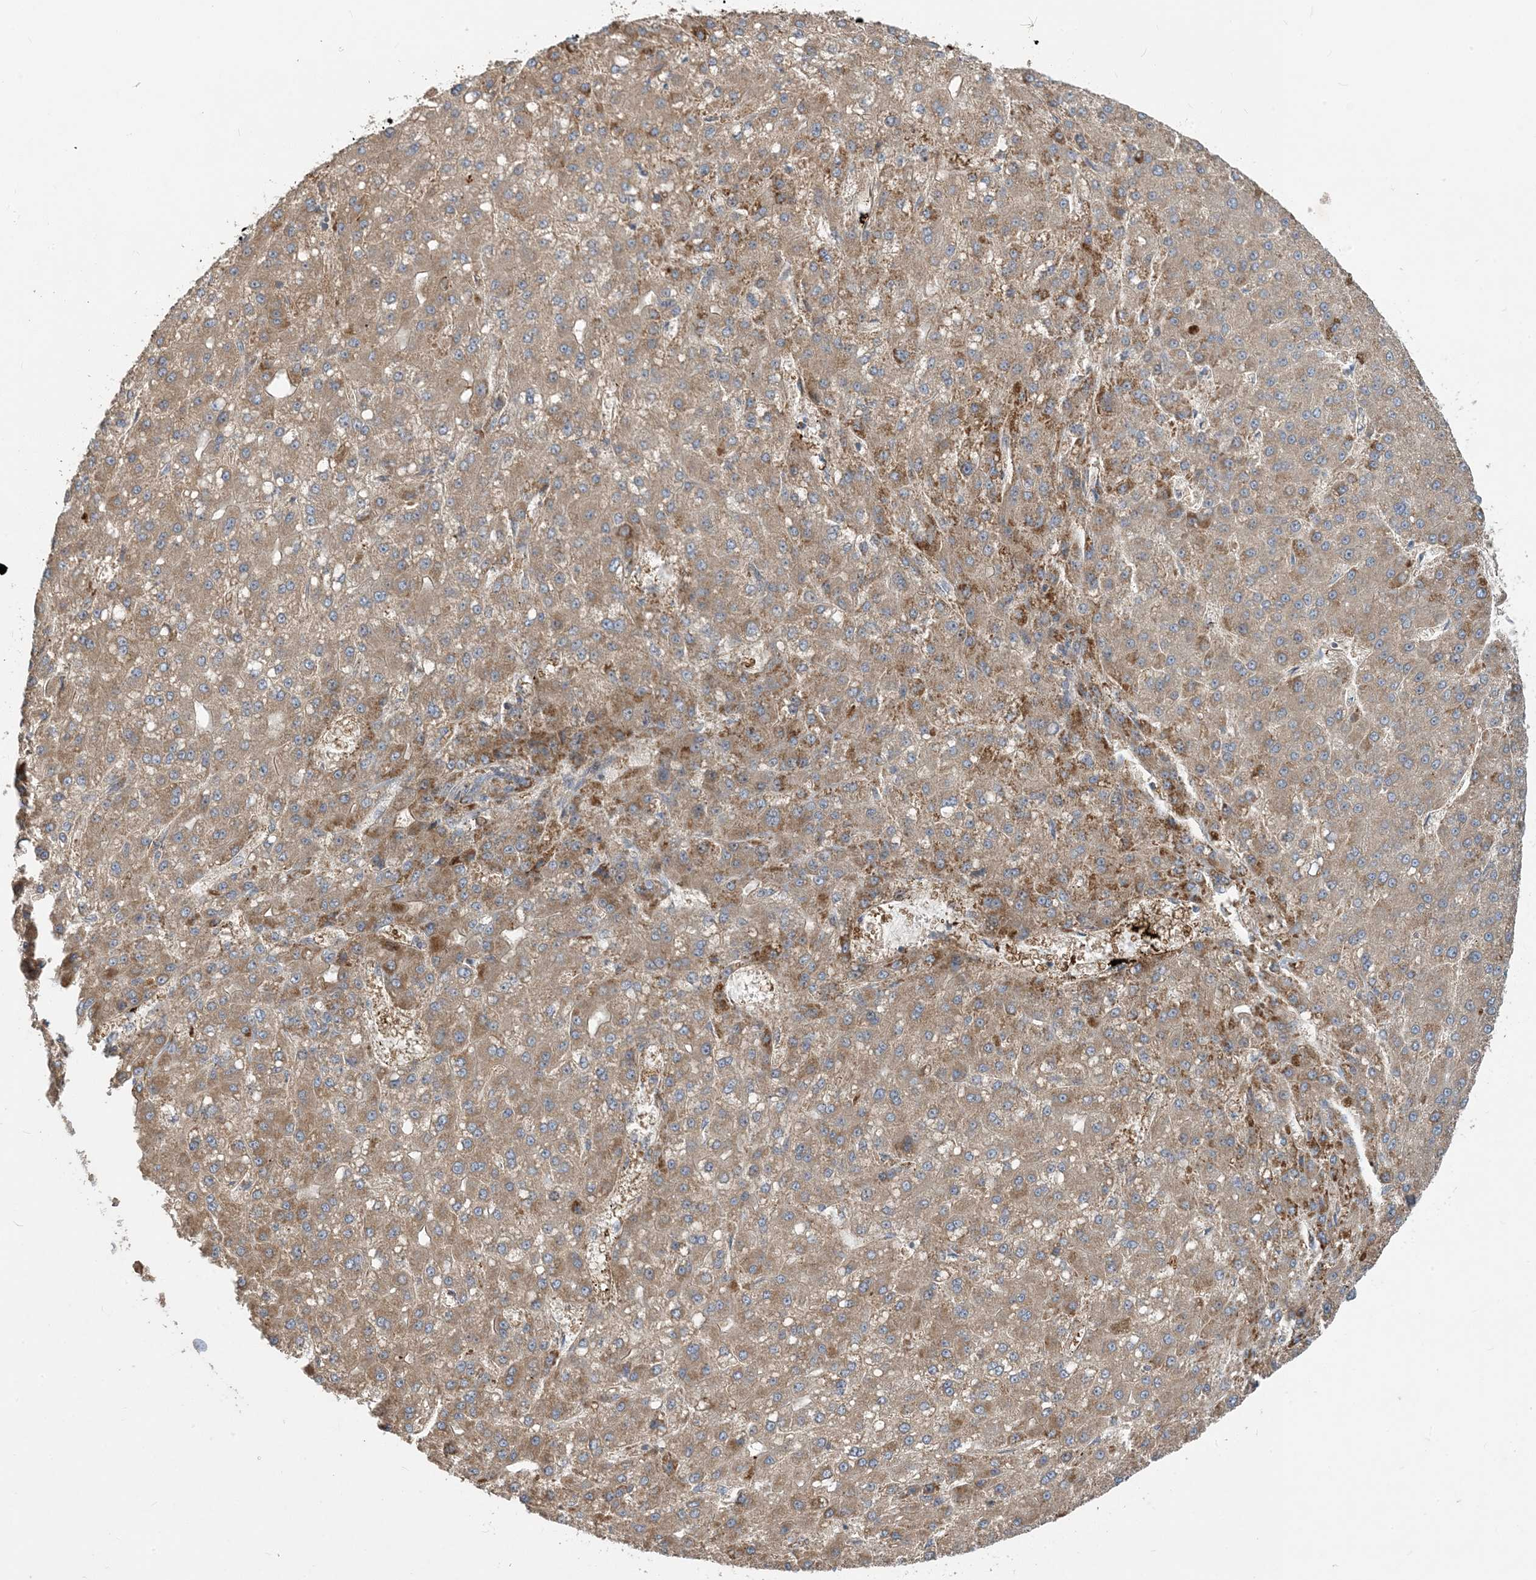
{"staining": {"intensity": "moderate", "quantity": ">75%", "location": "cytoplasmic/membranous"}, "tissue": "liver cancer", "cell_type": "Tumor cells", "image_type": "cancer", "snomed": [{"axis": "morphology", "description": "Carcinoma, Hepatocellular, NOS"}, {"axis": "topography", "description": "Liver"}], "caption": "Immunohistochemistry (IHC) (DAB (3,3'-diaminobenzidine)) staining of liver cancer demonstrates moderate cytoplasmic/membranous protein staining in approximately >75% of tumor cells. (DAB (3,3'-diaminobenzidine) IHC, brown staining for protein, blue staining for nuclei).", "gene": "ECHDC1", "patient": {"sex": "male", "age": 67}}